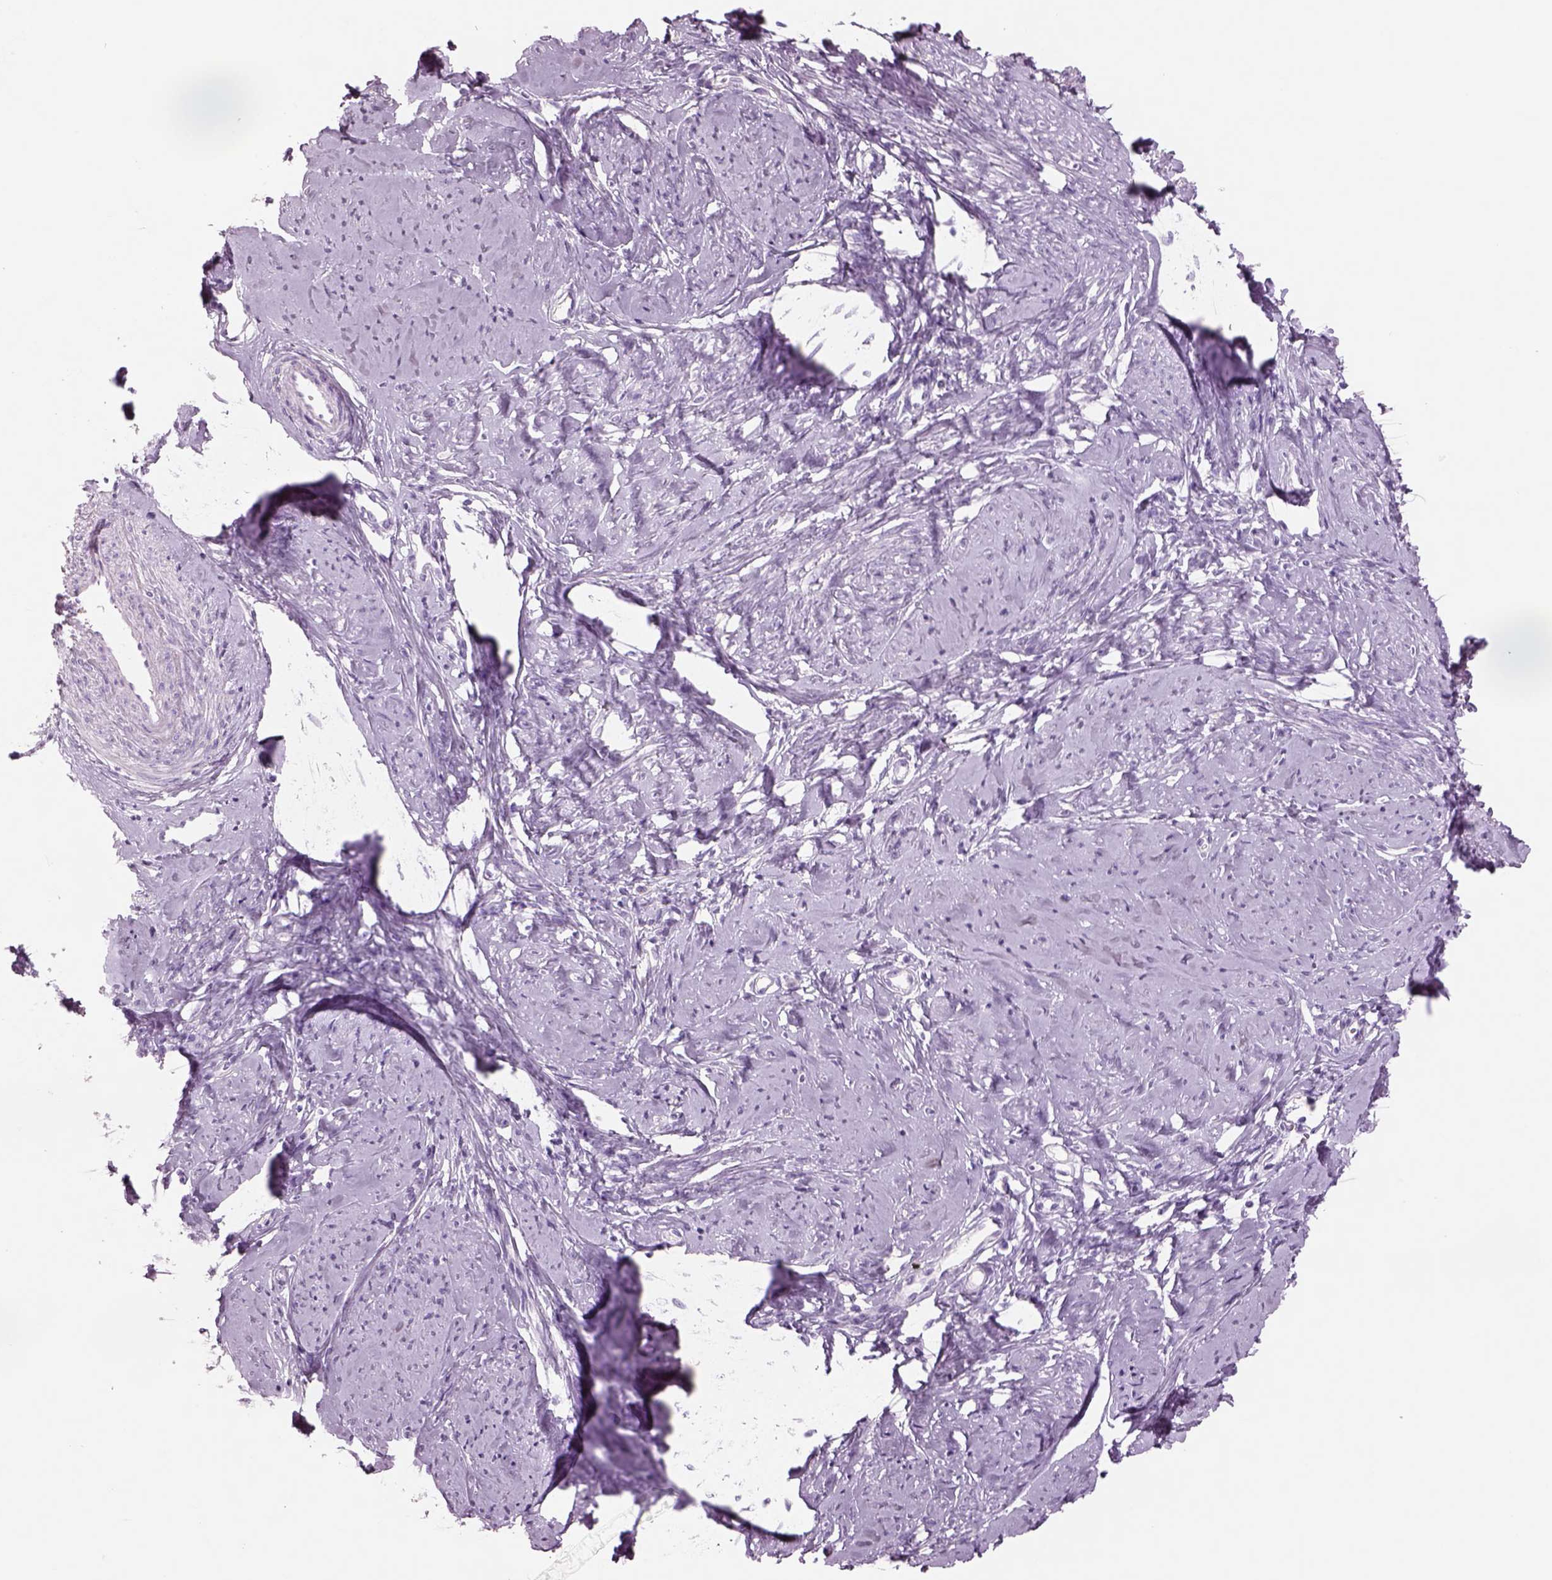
{"staining": {"intensity": "negative", "quantity": "none", "location": "none"}, "tissue": "smooth muscle", "cell_type": "Smooth muscle cells", "image_type": "normal", "snomed": [{"axis": "morphology", "description": "Normal tissue, NOS"}, {"axis": "topography", "description": "Smooth muscle"}], "caption": "A photomicrograph of human smooth muscle is negative for staining in smooth muscle cells. The staining is performed using DAB brown chromogen with nuclei counter-stained in using hematoxylin.", "gene": "RHO", "patient": {"sex": "female", "age": 48}}